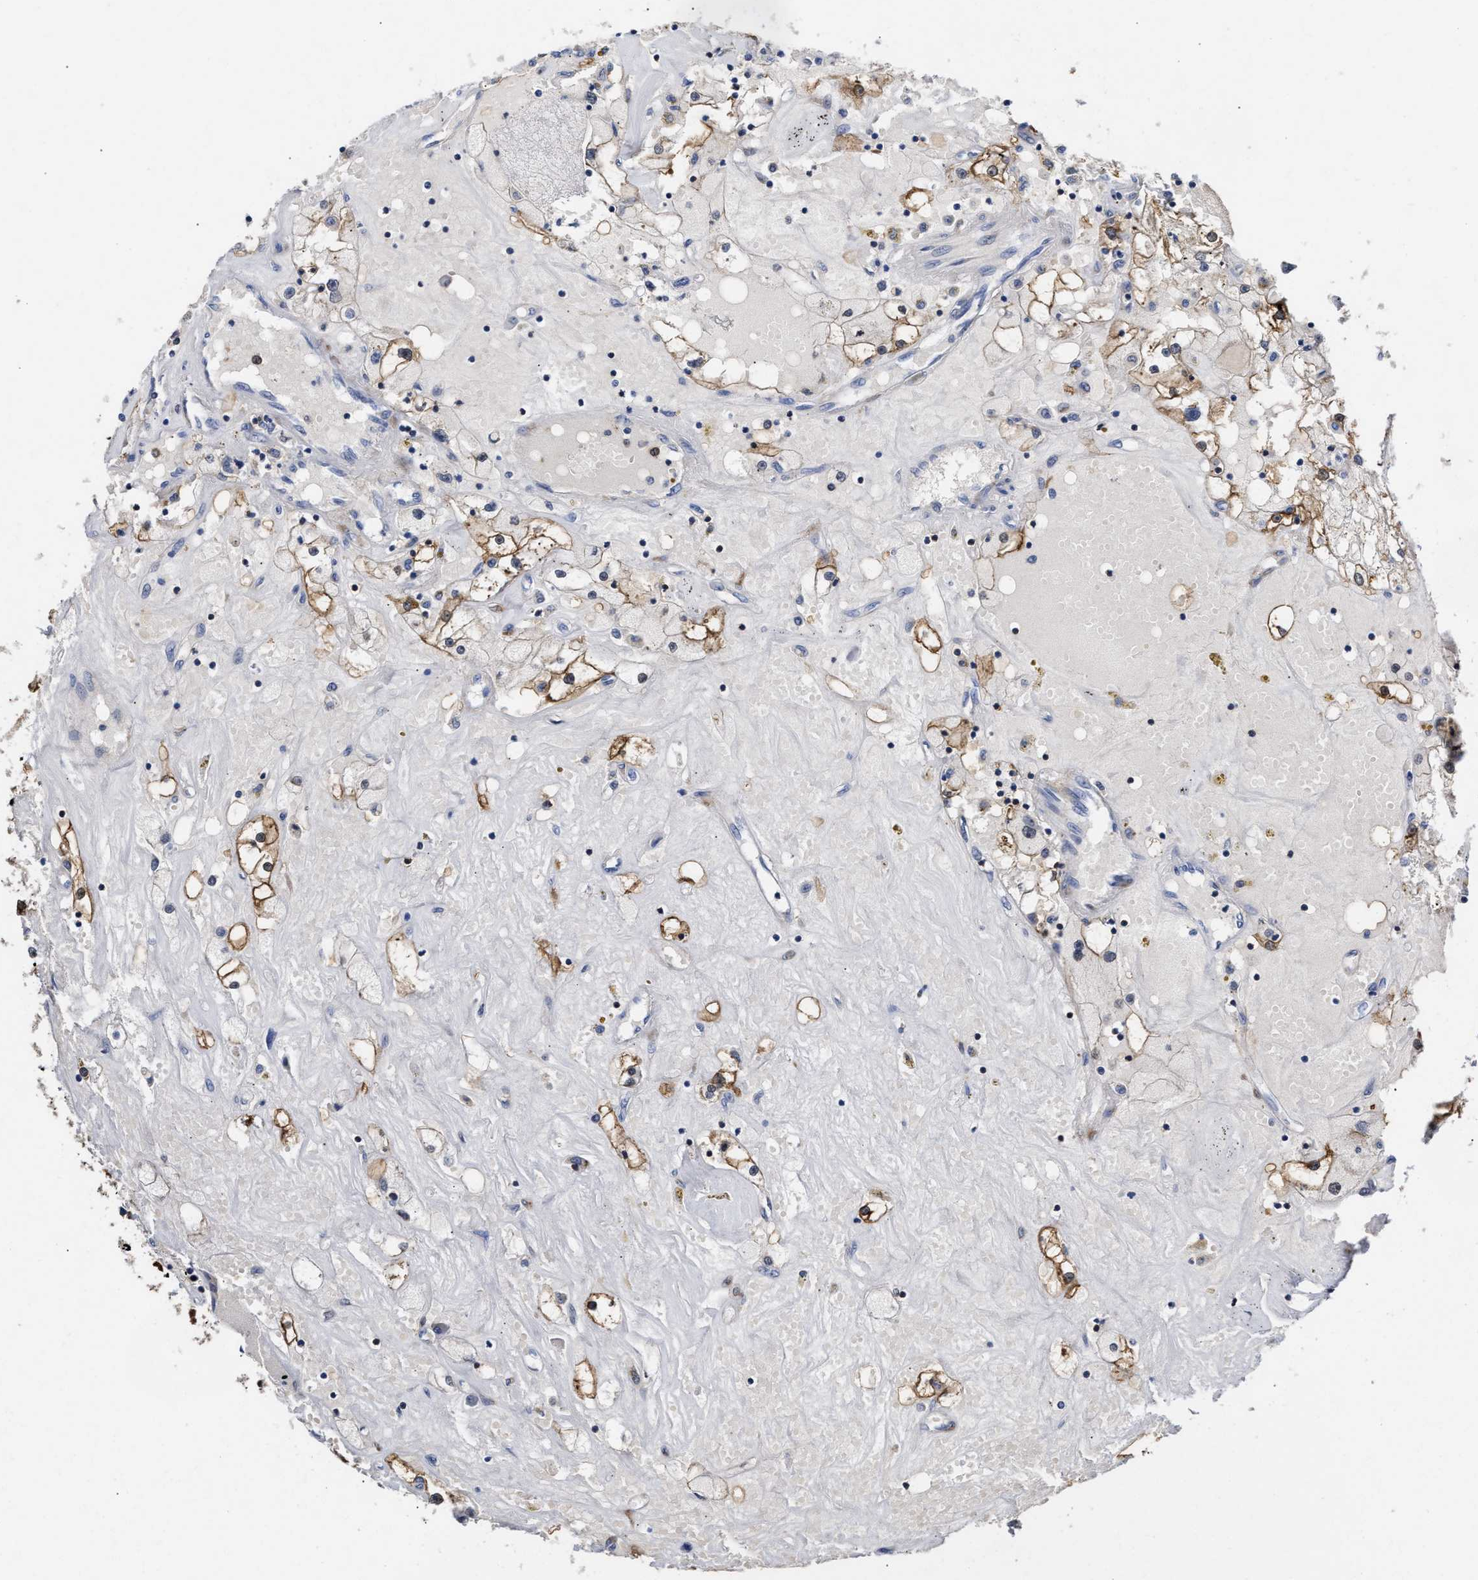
{"staining": {"intensity": "moderate", "quantity": "25%-75%", "location": "cytoplasmic/membranous"}, "tissue": "renal cancer", "cell_type": "Tumor cells", "image_type": "cancer", "snomed": [{"axis": "morphology", "description": "Adenocarcinoma, NOS"}, {"axis": "topography", "description": "Kidney"}], "caption": "Immunohistochemistry image of neoplastic tissue: human renal cancer stained using immunohistochemistry reveals medium levels of moderate protein expression localized specifically in the cytoplasmic/membranous of tumor cells, appearing as a cytoplasmic/membranous brown color.", "gene": "KLHDC1", "patient": {"sex": "male", "age": 56}}